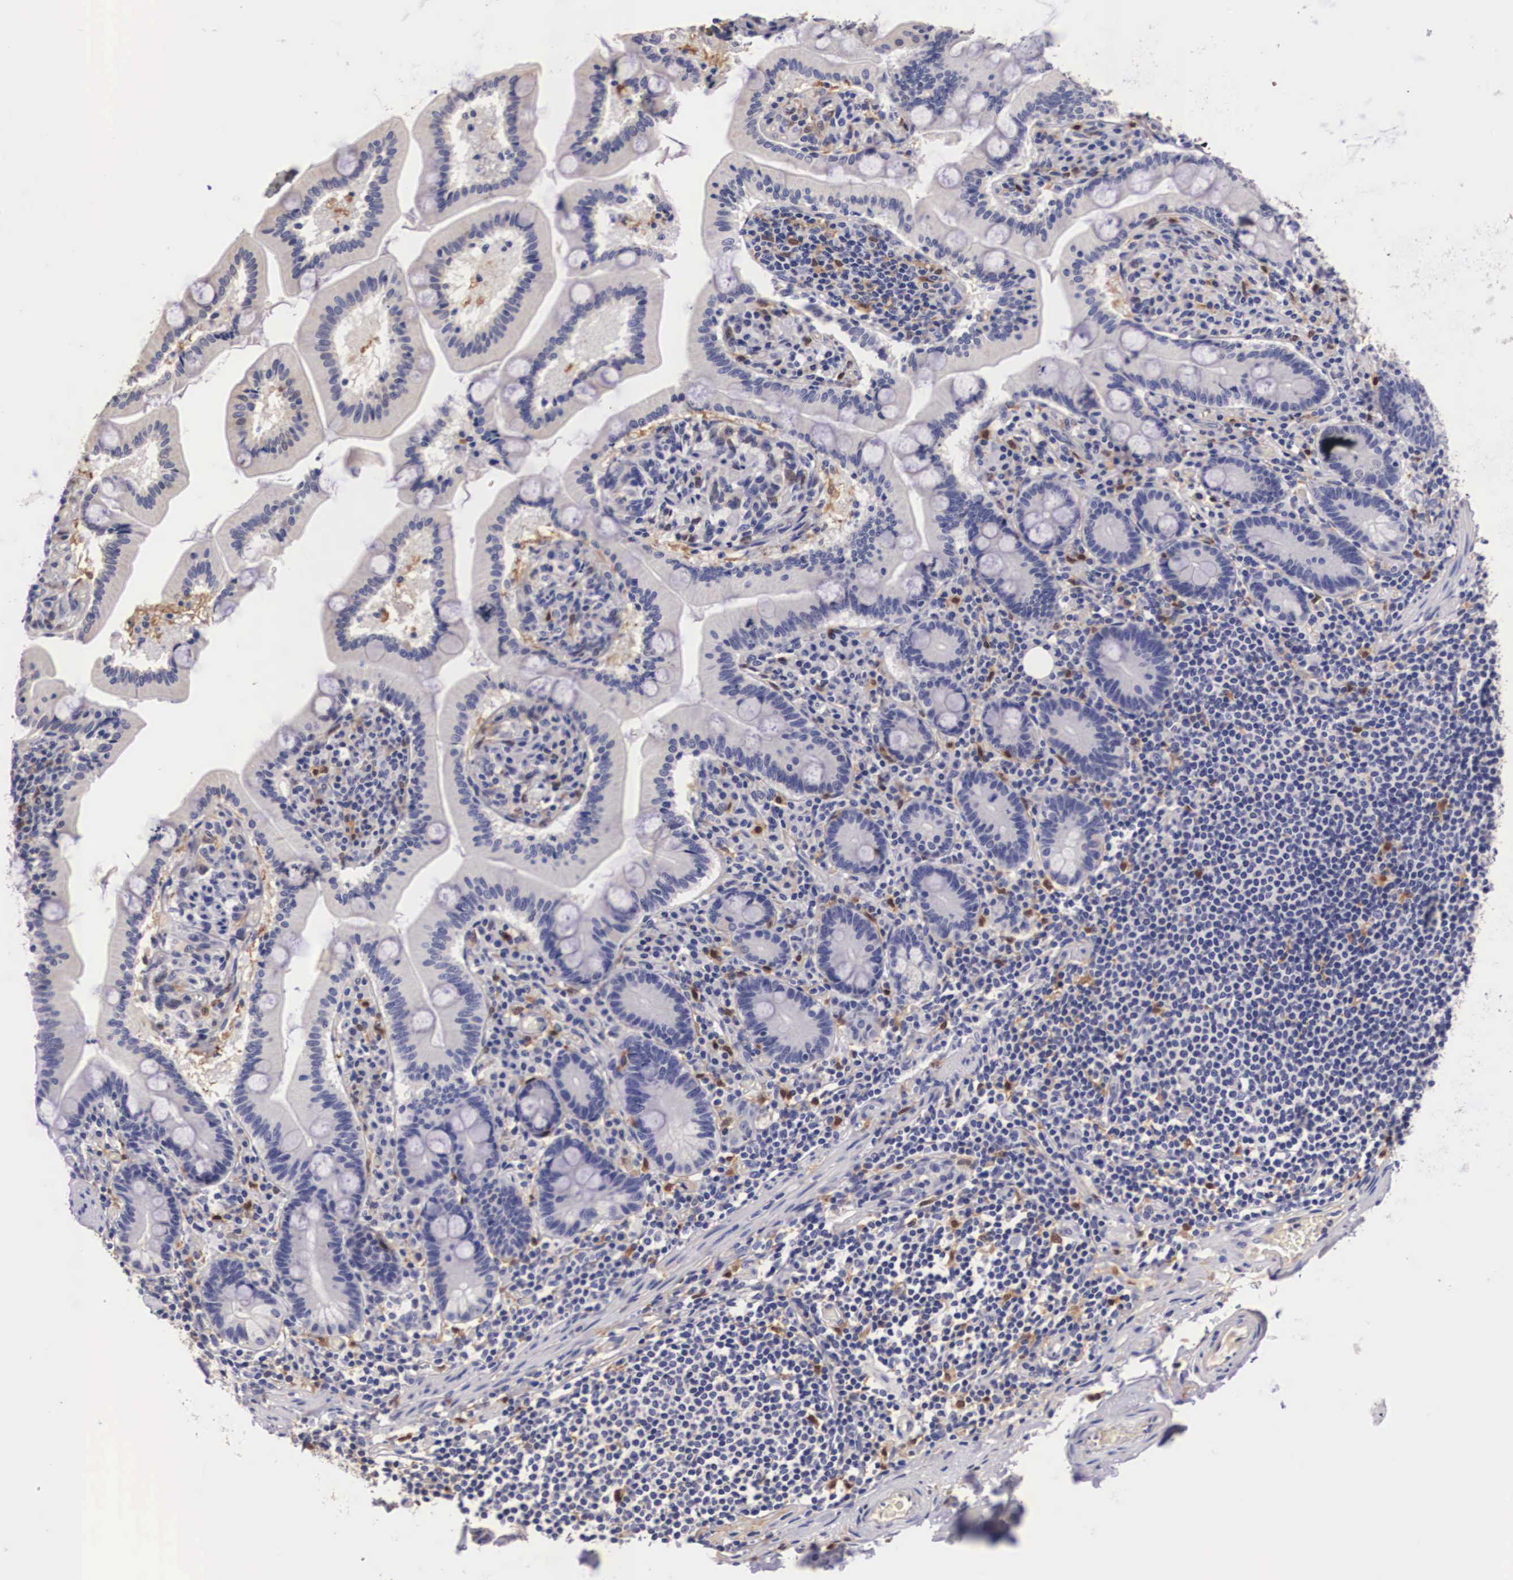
{"staining": {"intensity": "negative", "quantity": "none", "location": "none"}, "tissue": "adipose tissue", "cell_type": "Adipocytes", "image_type": "normal", "snomed": [{"axis": "morphology", "description": "Normal tissue, NOS"}, {"axis": "topography", "description": "Duodenum"}], "caption": "A high-resolution photomicrograph shows immunohistochemistry (IHC) staining of benign adipose tissue, which exhibits no significant expression in adipocytes. (Stains: DAB (3,3'-diaminobenzidine) immunohistochemistry with hematoxylin counter stain, Microscopy: brightfield microscopy at high magnification).", "gene": "RENBP", "patient": {"sex": "male", "age": 63}}